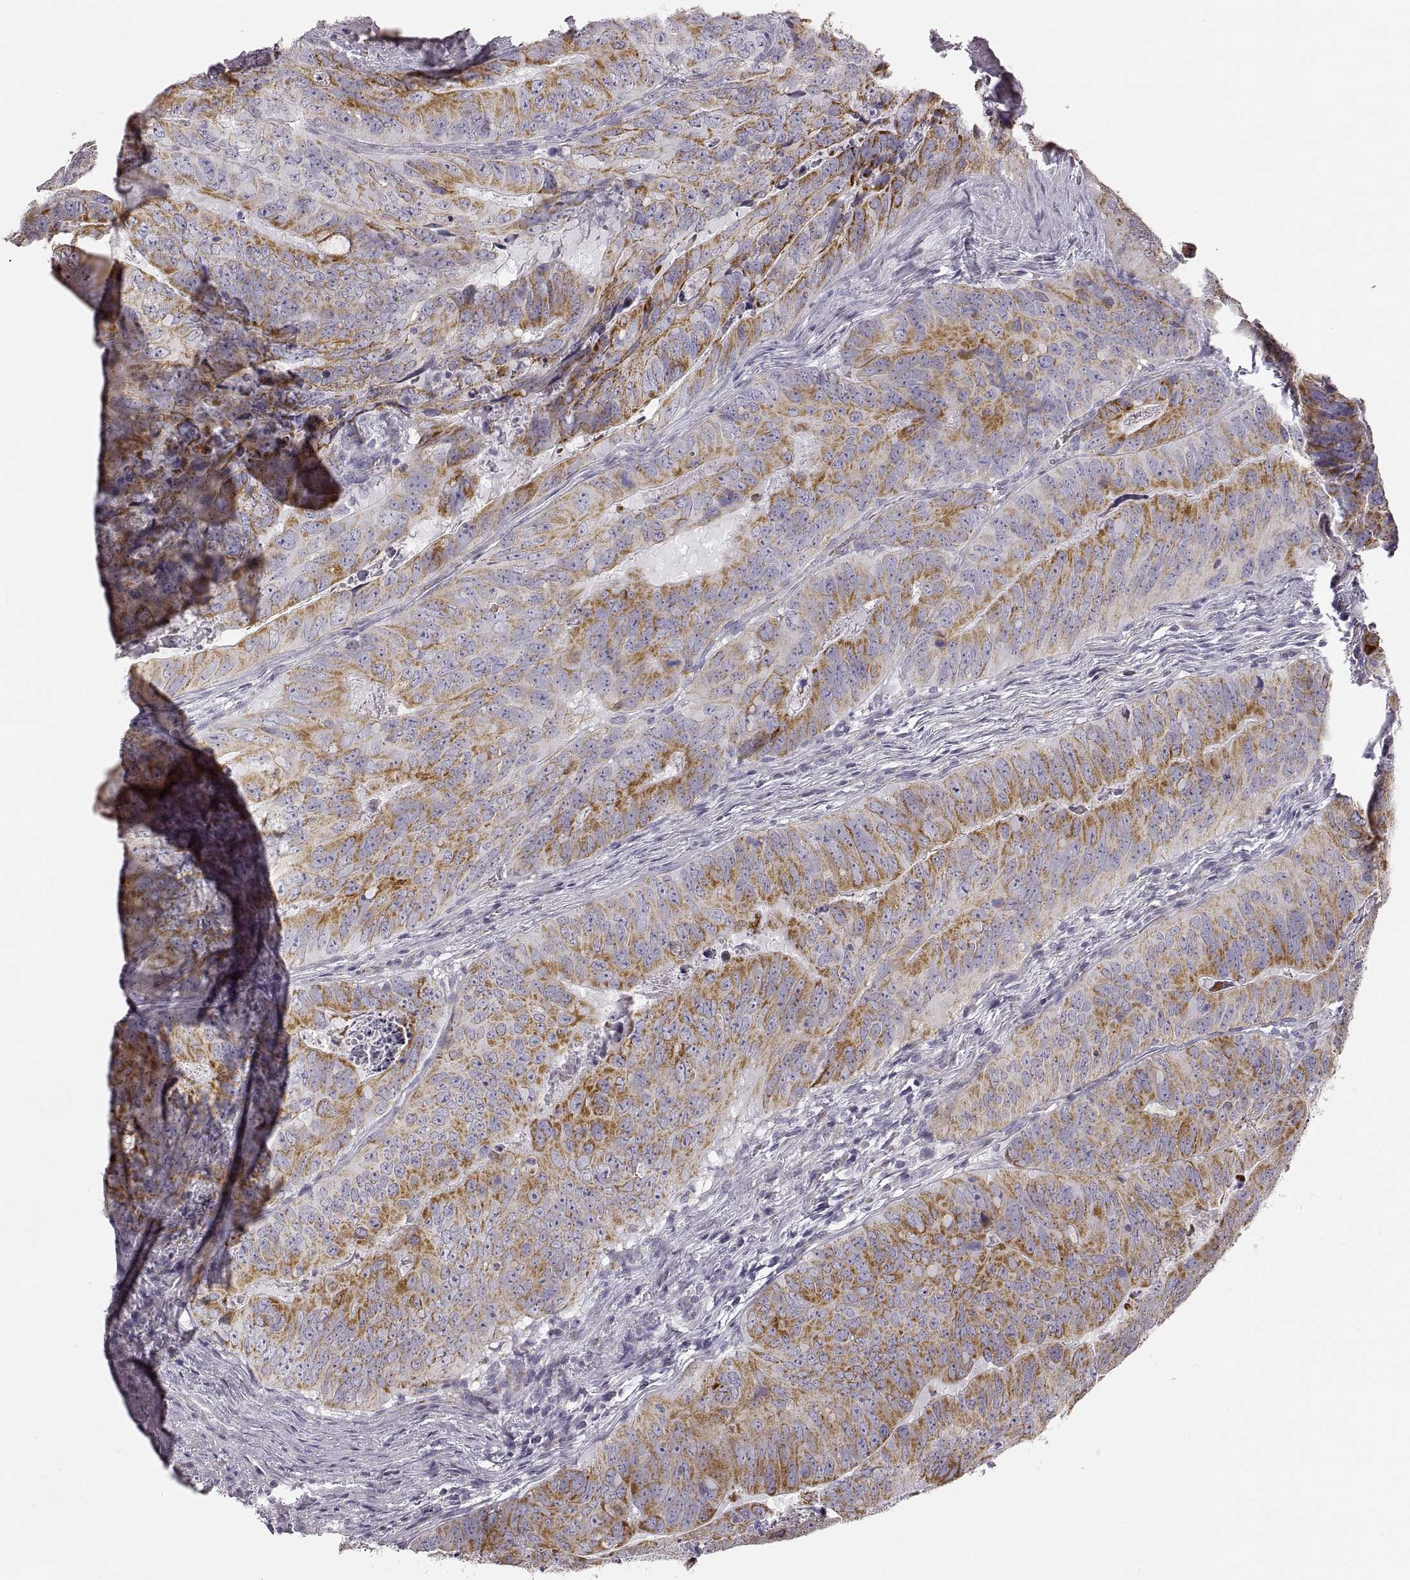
{"staining": {"intensity": "weak", "quantity": ">75%", "location": "cytoplasmic/membranous"}, "tissue": "colorectal cancer", "cell_type": "Tumor cells", "image_type": "cancer", "snomed": [{"axis": "morphology", "description": "Adenocarcinoma, NOS"}, {"axis": "topography", "description": "Colon"}], "caption": "Colorectal cancer (adenocarcinoma) tissue displays weak cytoplasmic/membranous expression in about >75% of tumor cells", "gene": "RDH13", "patient": {"sex": "male", "age": 79}}